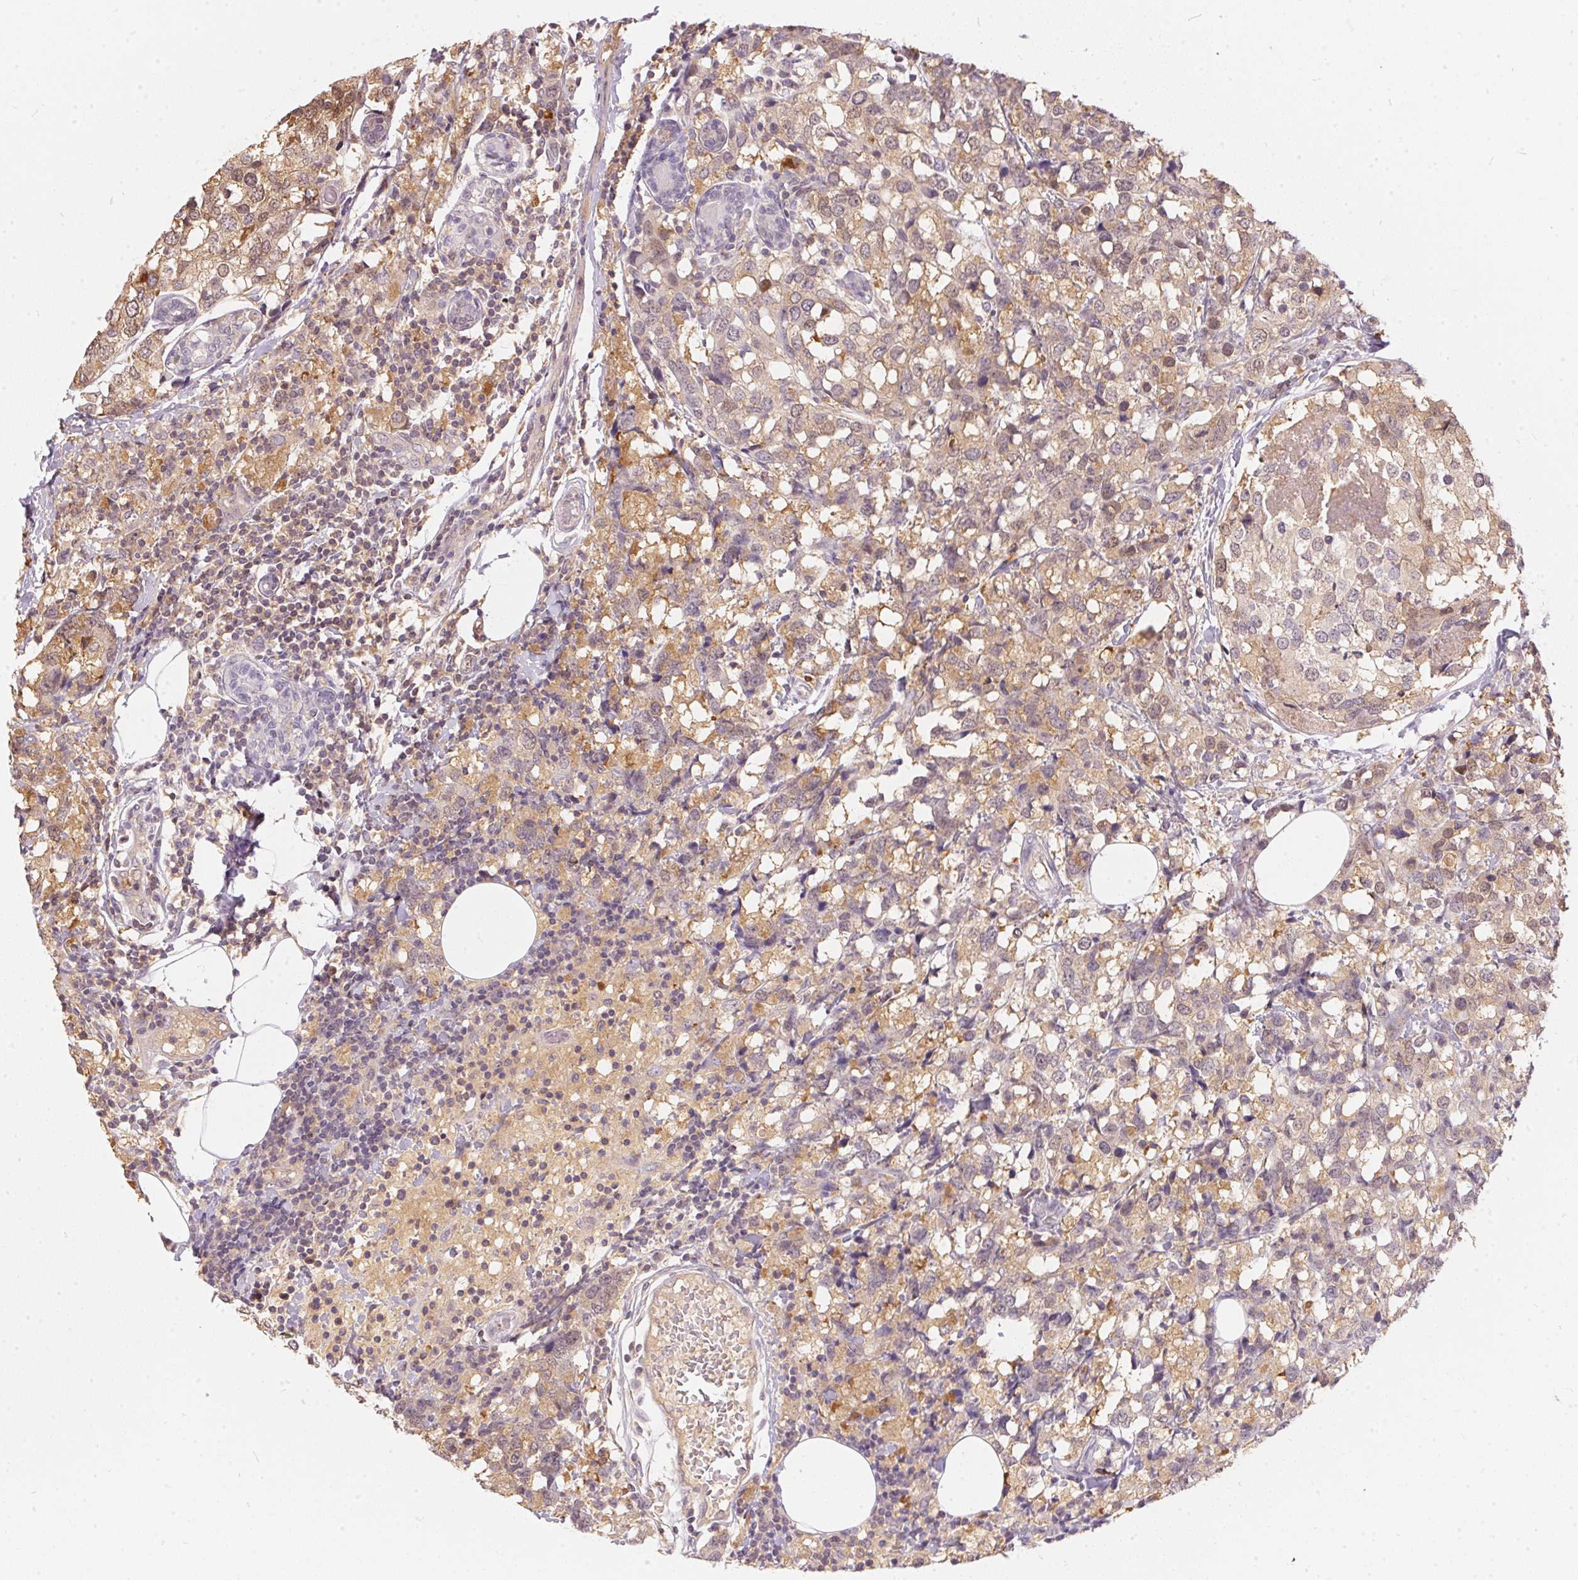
{"staining": {"intensity": "weak", "quantity": ">75%", "location": "cytoplasmic/membranous,nuclear"}, "tissue": "breast cancer", "cell_type": "Tumor cells", "image_type": "cancer", "snomed": [{"axis": "morphology", "description": "Lobular carcinoma"}, {"axis": "topography", "description": "Breast"}], "caption": "An immunohistochemistry (IHC) micrograph of tumor tissue is shown. Protein staining in brown highlights weak cytoplasmic/membranous and nuclear positivity in breast cancer (lobular carcinoma) within tumor cells.", "gene": "BLMH", "patient": {"sex": "female", "age": 59}}